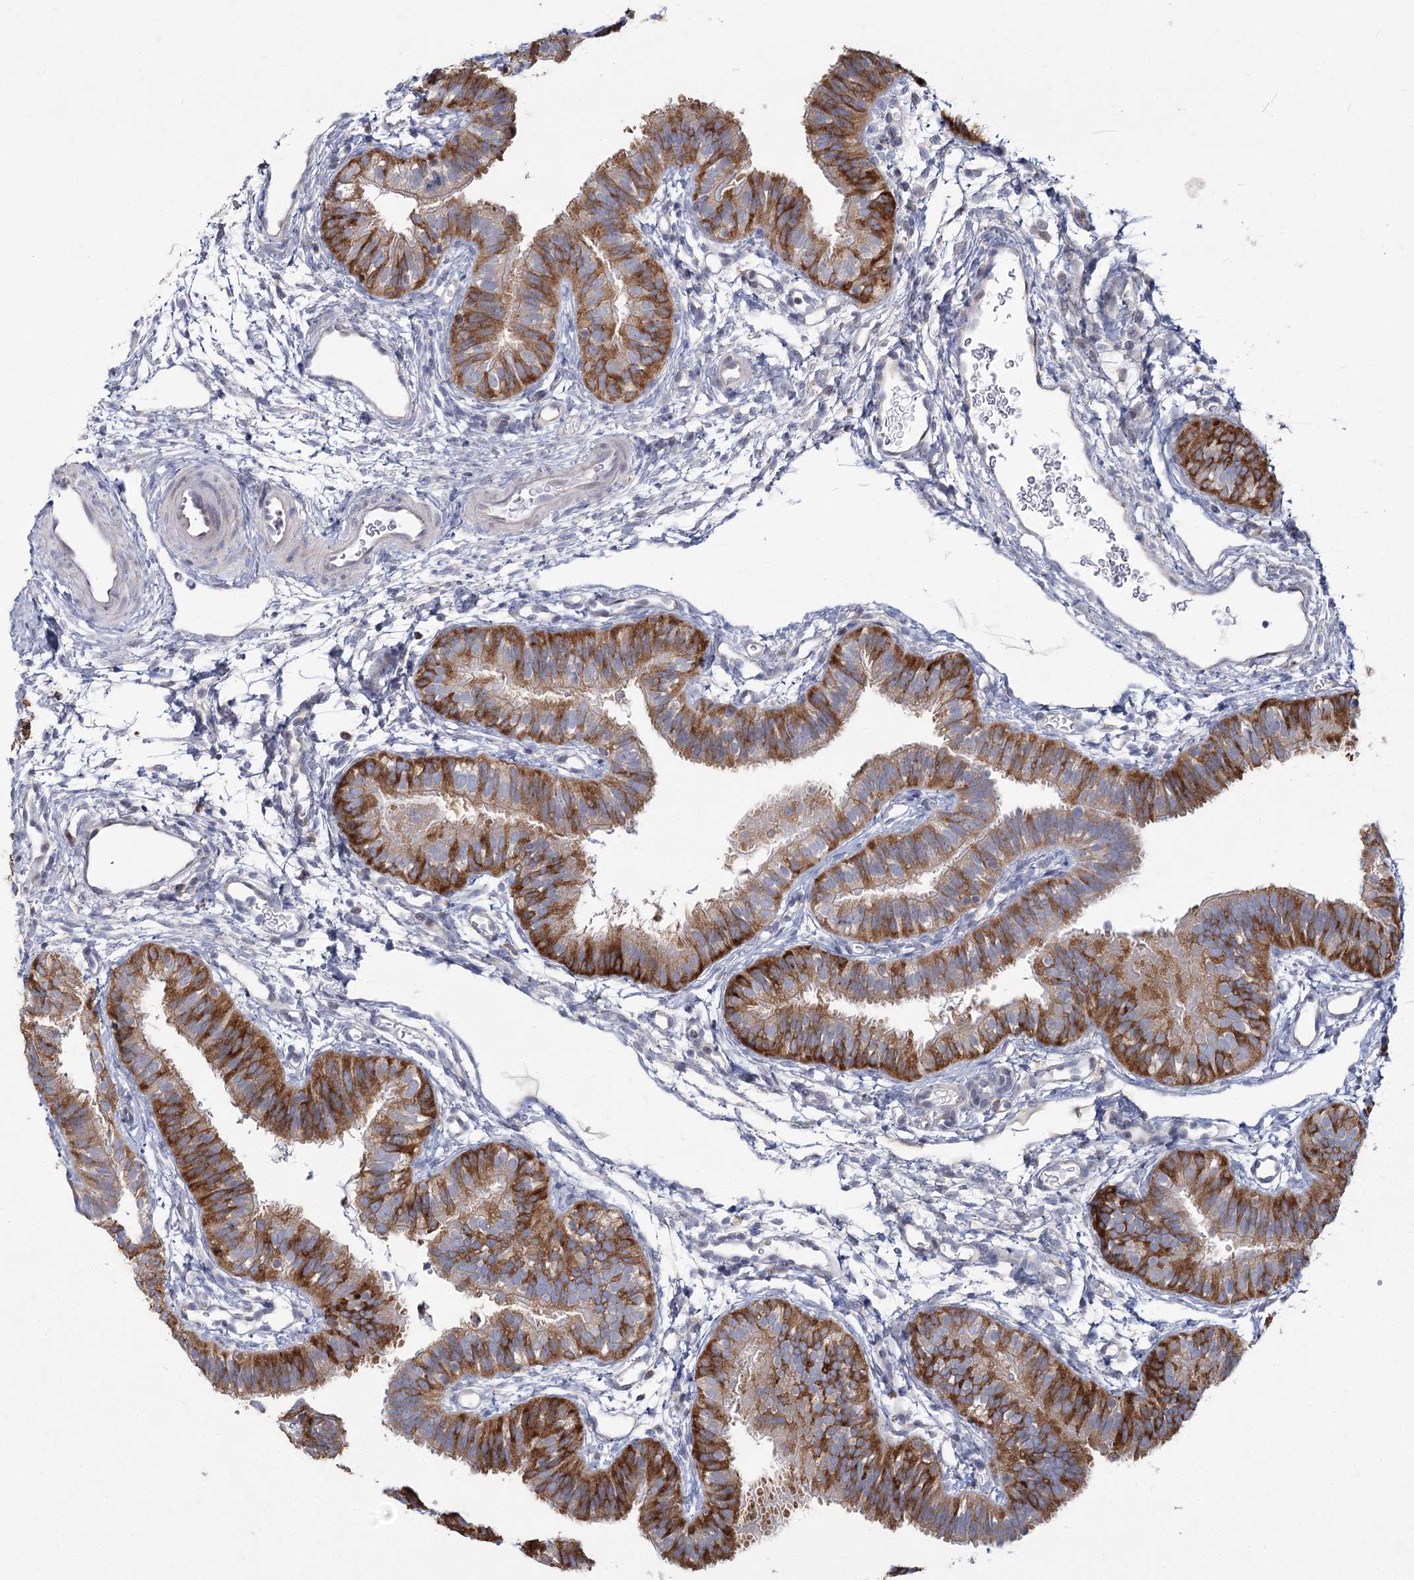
{"staining": {"intensity": "moderate", "quantity": ">75%", "location": "cytoplasmic/membranous"}, "tissue": "fallopian tube", "cell_type": "Glandular cells", "image_type": "normal", "snomed": [{"axis": "morphology", "description": "Normal tissue, NOS"}, {"axis": "topography", "description": "Fallopian tube"}], "caption": "The image shows staining of benign fallopian tube, revealing moderate cytoplasmic/membranous protein staining (brown color) within glandular cells.", "gene": "NHLRC2", "patient": {"sex": "female", "age": 35}}